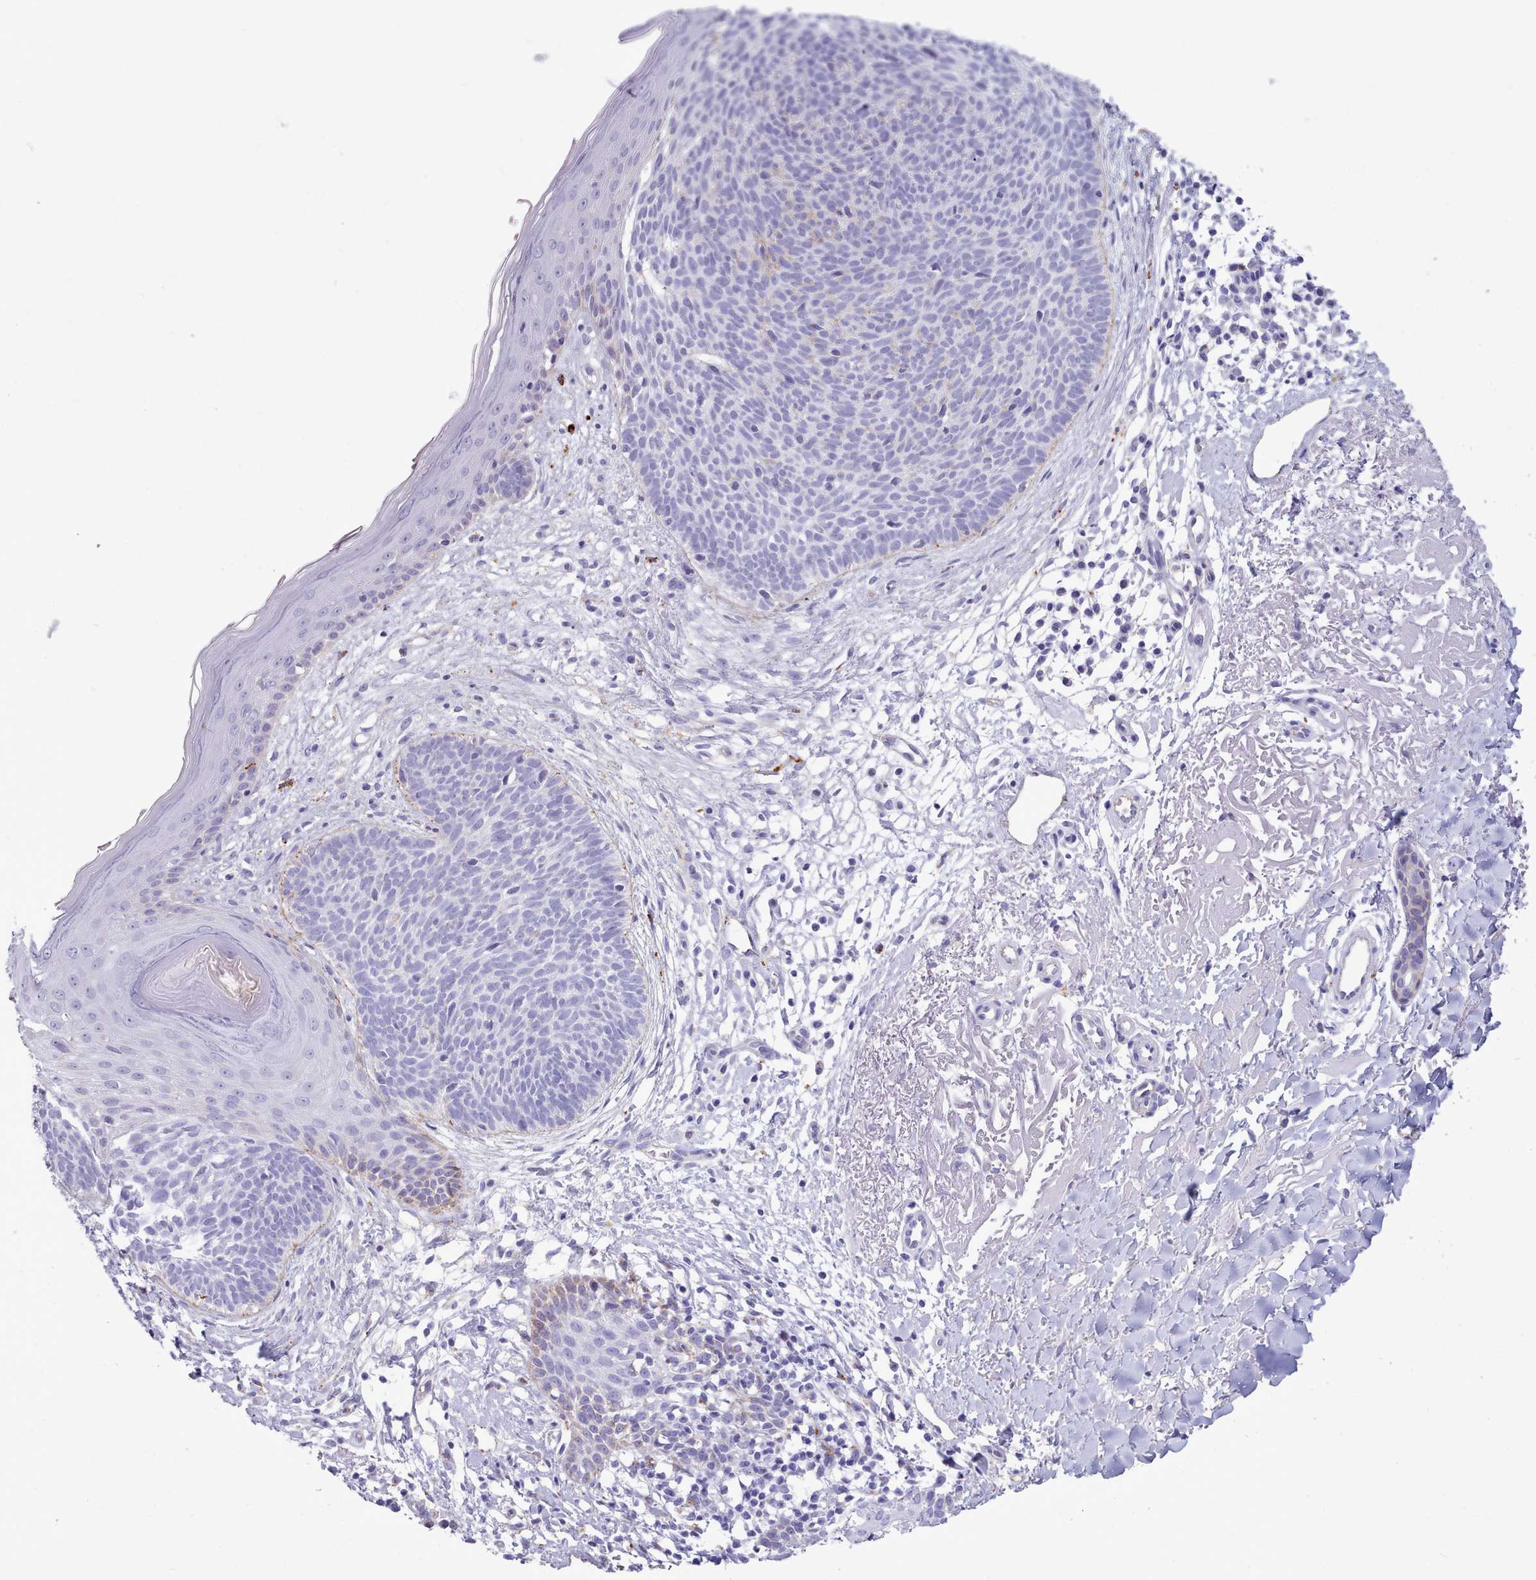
{"staining": {"intensity": "negative", "quantity": "none", "location": "none"}, "tissue": "skin cancer", "cell_type": "Tumor cells", "image_type": "cancer", "snomed": [{"axis": "morphology", "description": "Basal cell carcinoma"}, {"axis": "topography", "description": "Skin"}], "caption": "DAB (3,3'-diaminobenzidine) immunohistochemical staining of skin basal cell carcinoma displays no significant staining in tumor cells.", "gene": "GAA", "patient": {"sex": "male", "age": 84}}